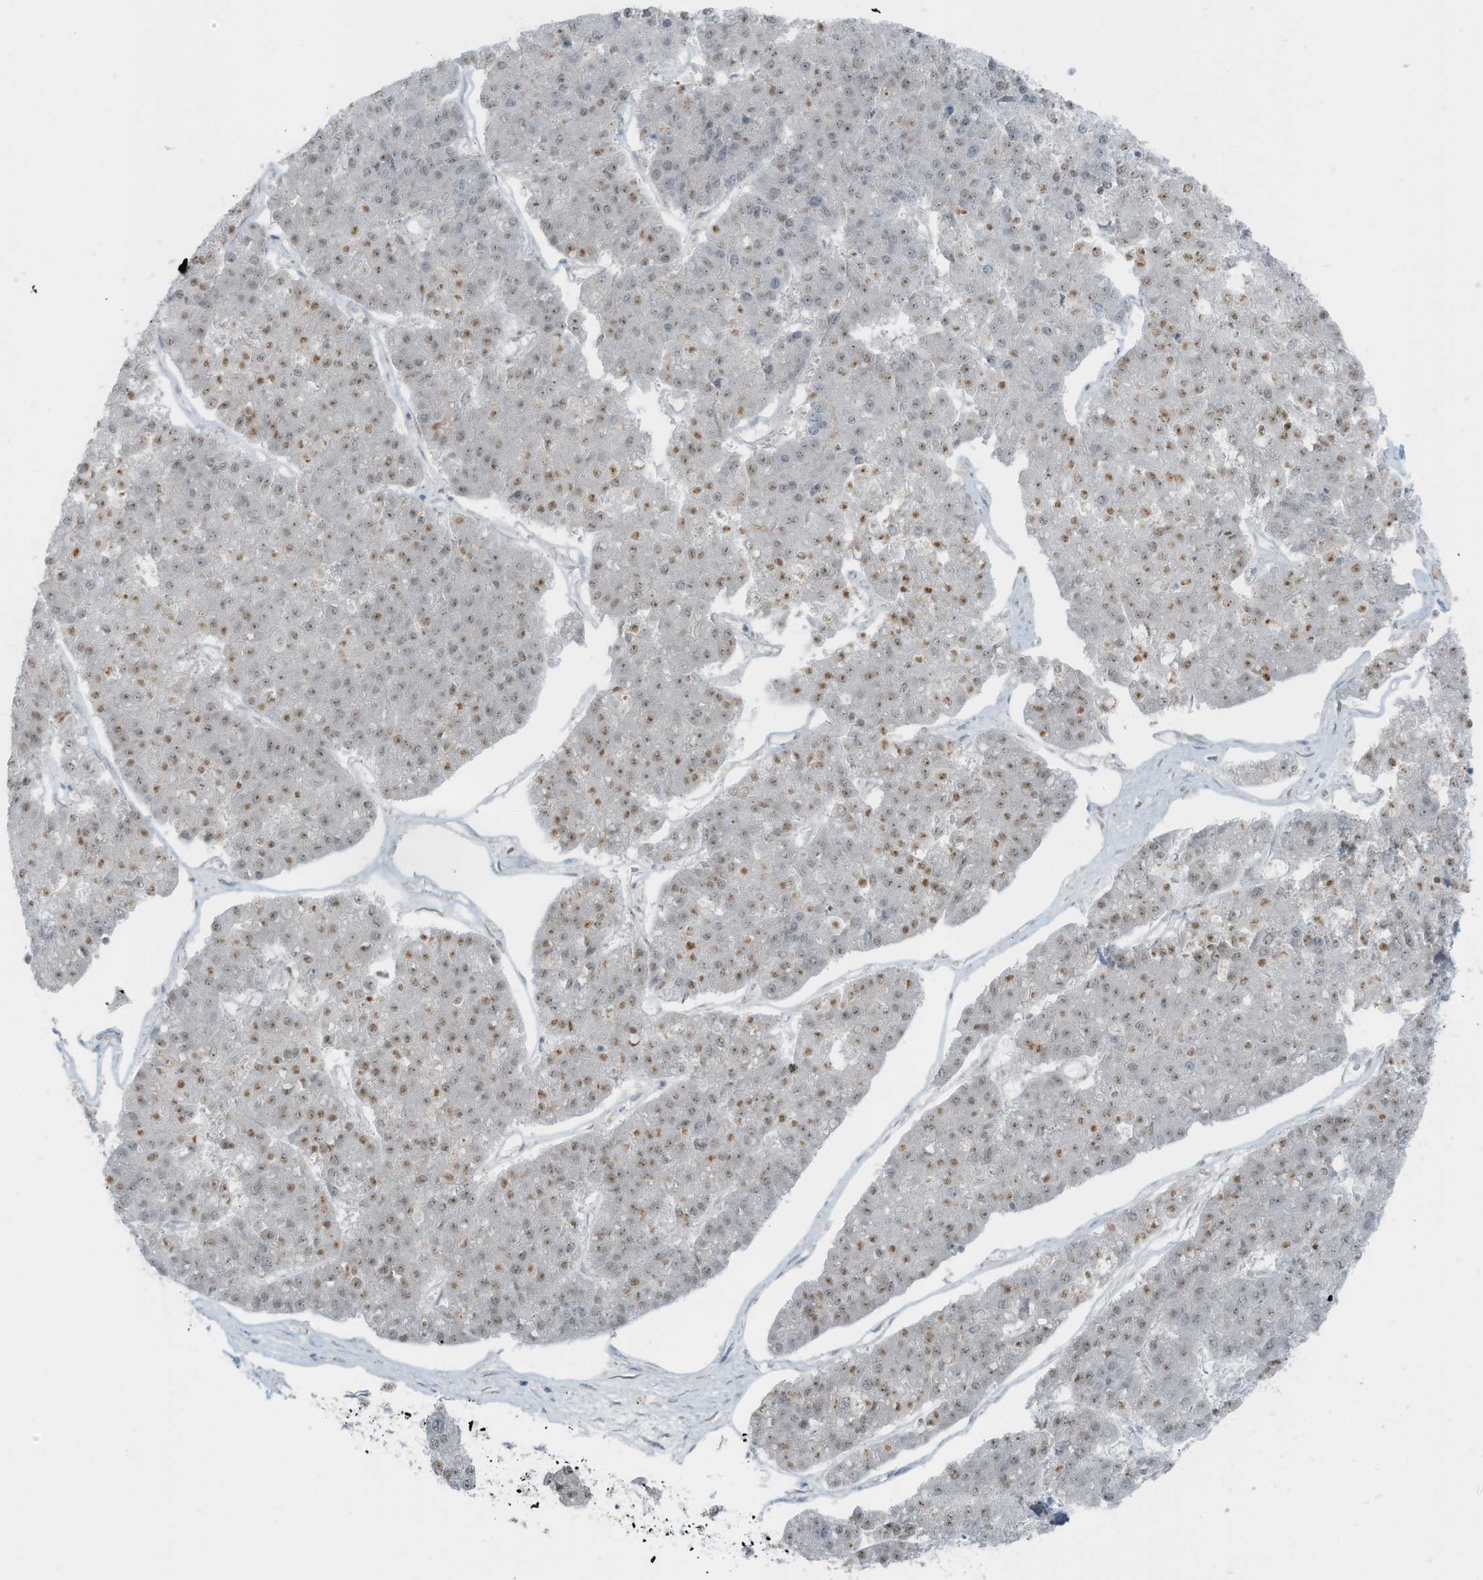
{"staining": {"intensity": "weak", "quantity": ">75%", "location": "nuclear"}, "tissue": "pancreatic cancer", "cell_type": "Tumor cells", "image_type": "cancer", "snomed": [{"axis": "morphology", "description": "Adenocarcinoma, NOS"}, {"axis": "topography", "description": "Pancreas"}], "caption": "This is a photomicrograph of immunohistochemistry (IHC) staining of pancreatic cancer, which shows weak positivity in the nuclear of tumor cells.", "gene": "WRNIP1", "patient": {"sex": "male", "age": 50}}